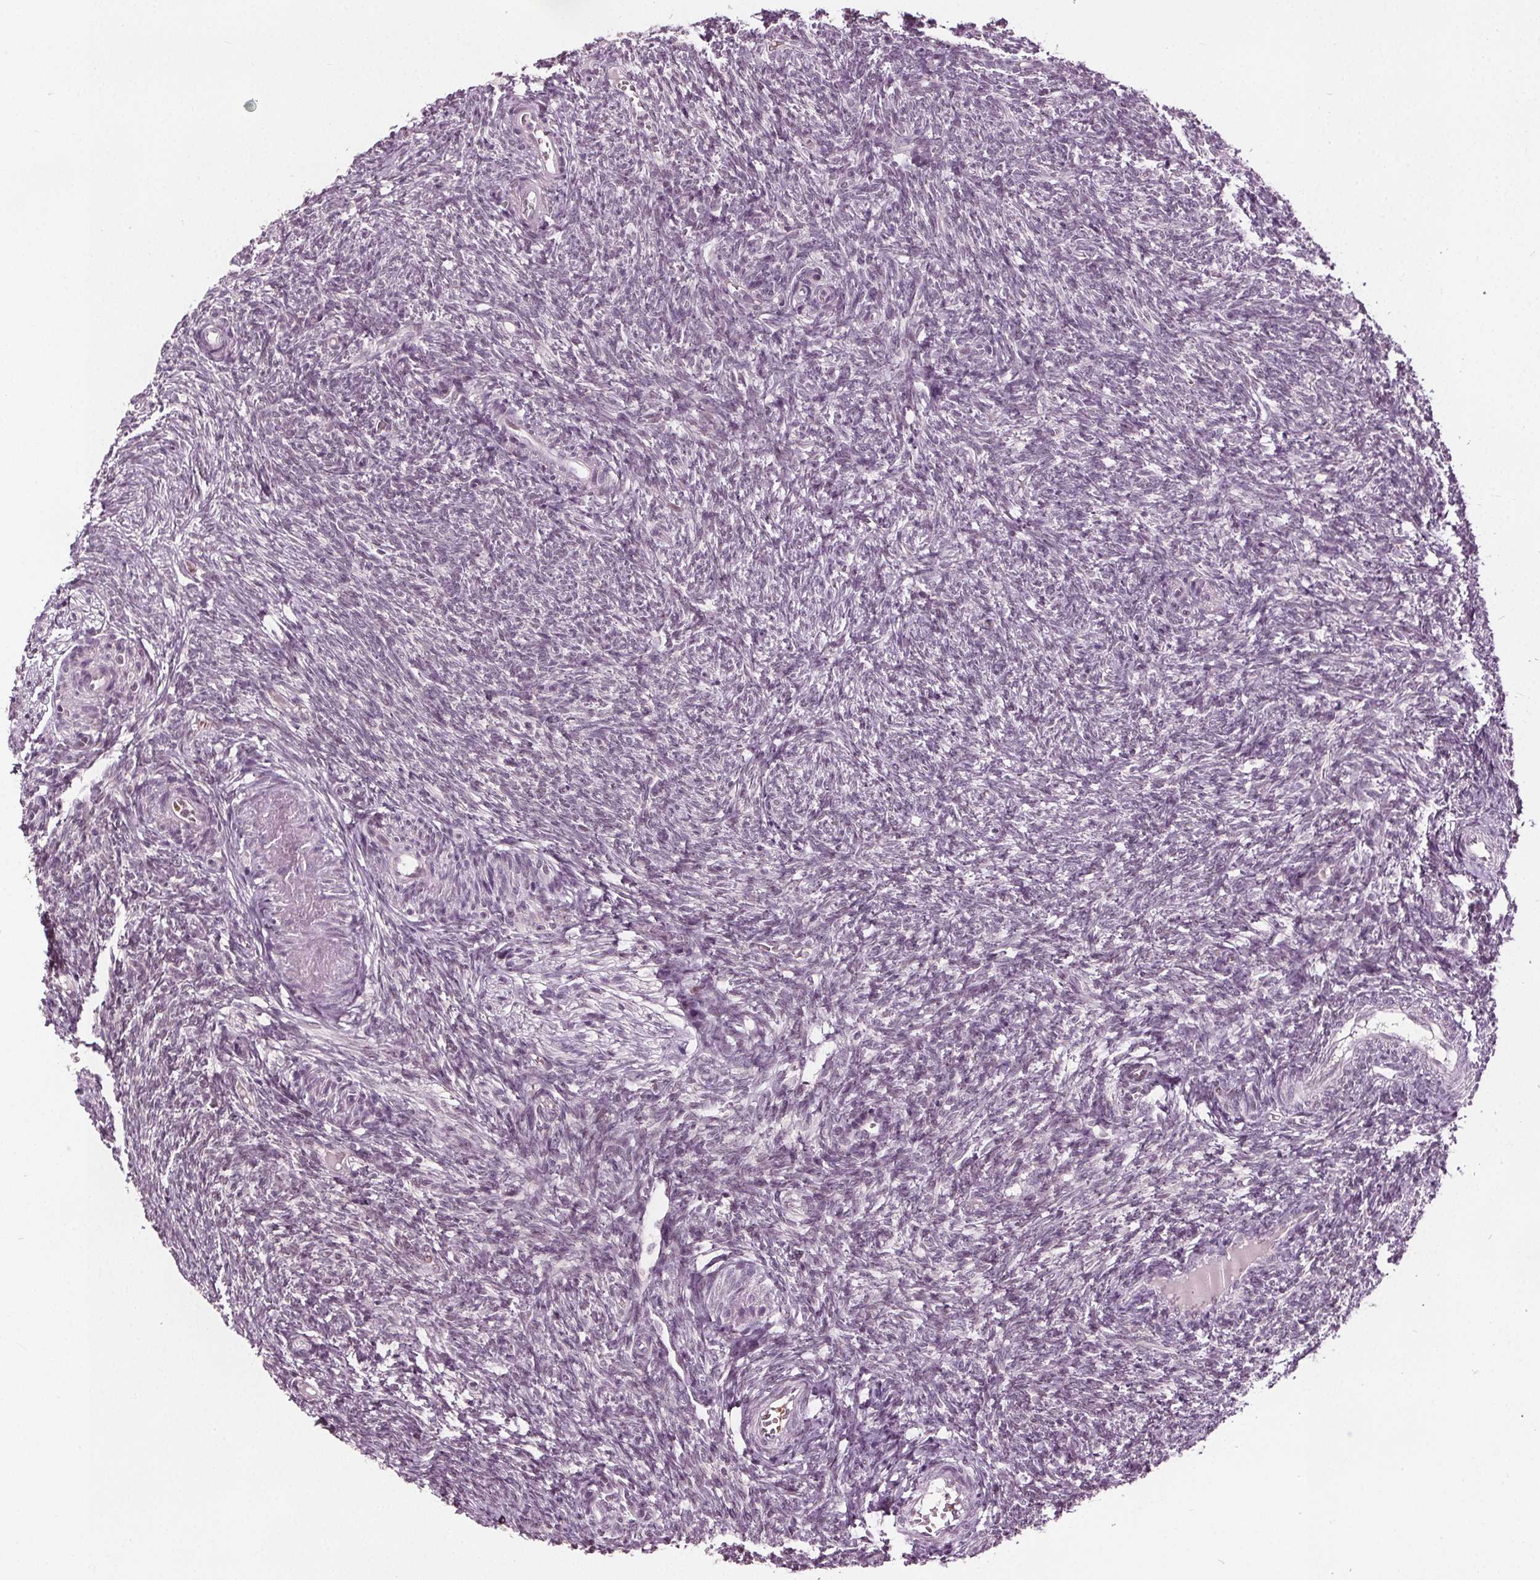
{"staining": {"intensity": "weak", "quantity": "25%-75%", "location": "nuclear"}, "tissue": "ovary", "cell_type": "Follicle cells", "image_type": "normal", "snomed": [{"axis": "morphology", "description": "Normal tissue, NOS"}, {"axis": "topography", "description": "Ovary"}], "caption": "Follicle cells display weak nuclear staining in approximately 25%-75% of cells in normal ovary.", "gene": "IWS1", "patient": {"sex": "female", "age": 39}}